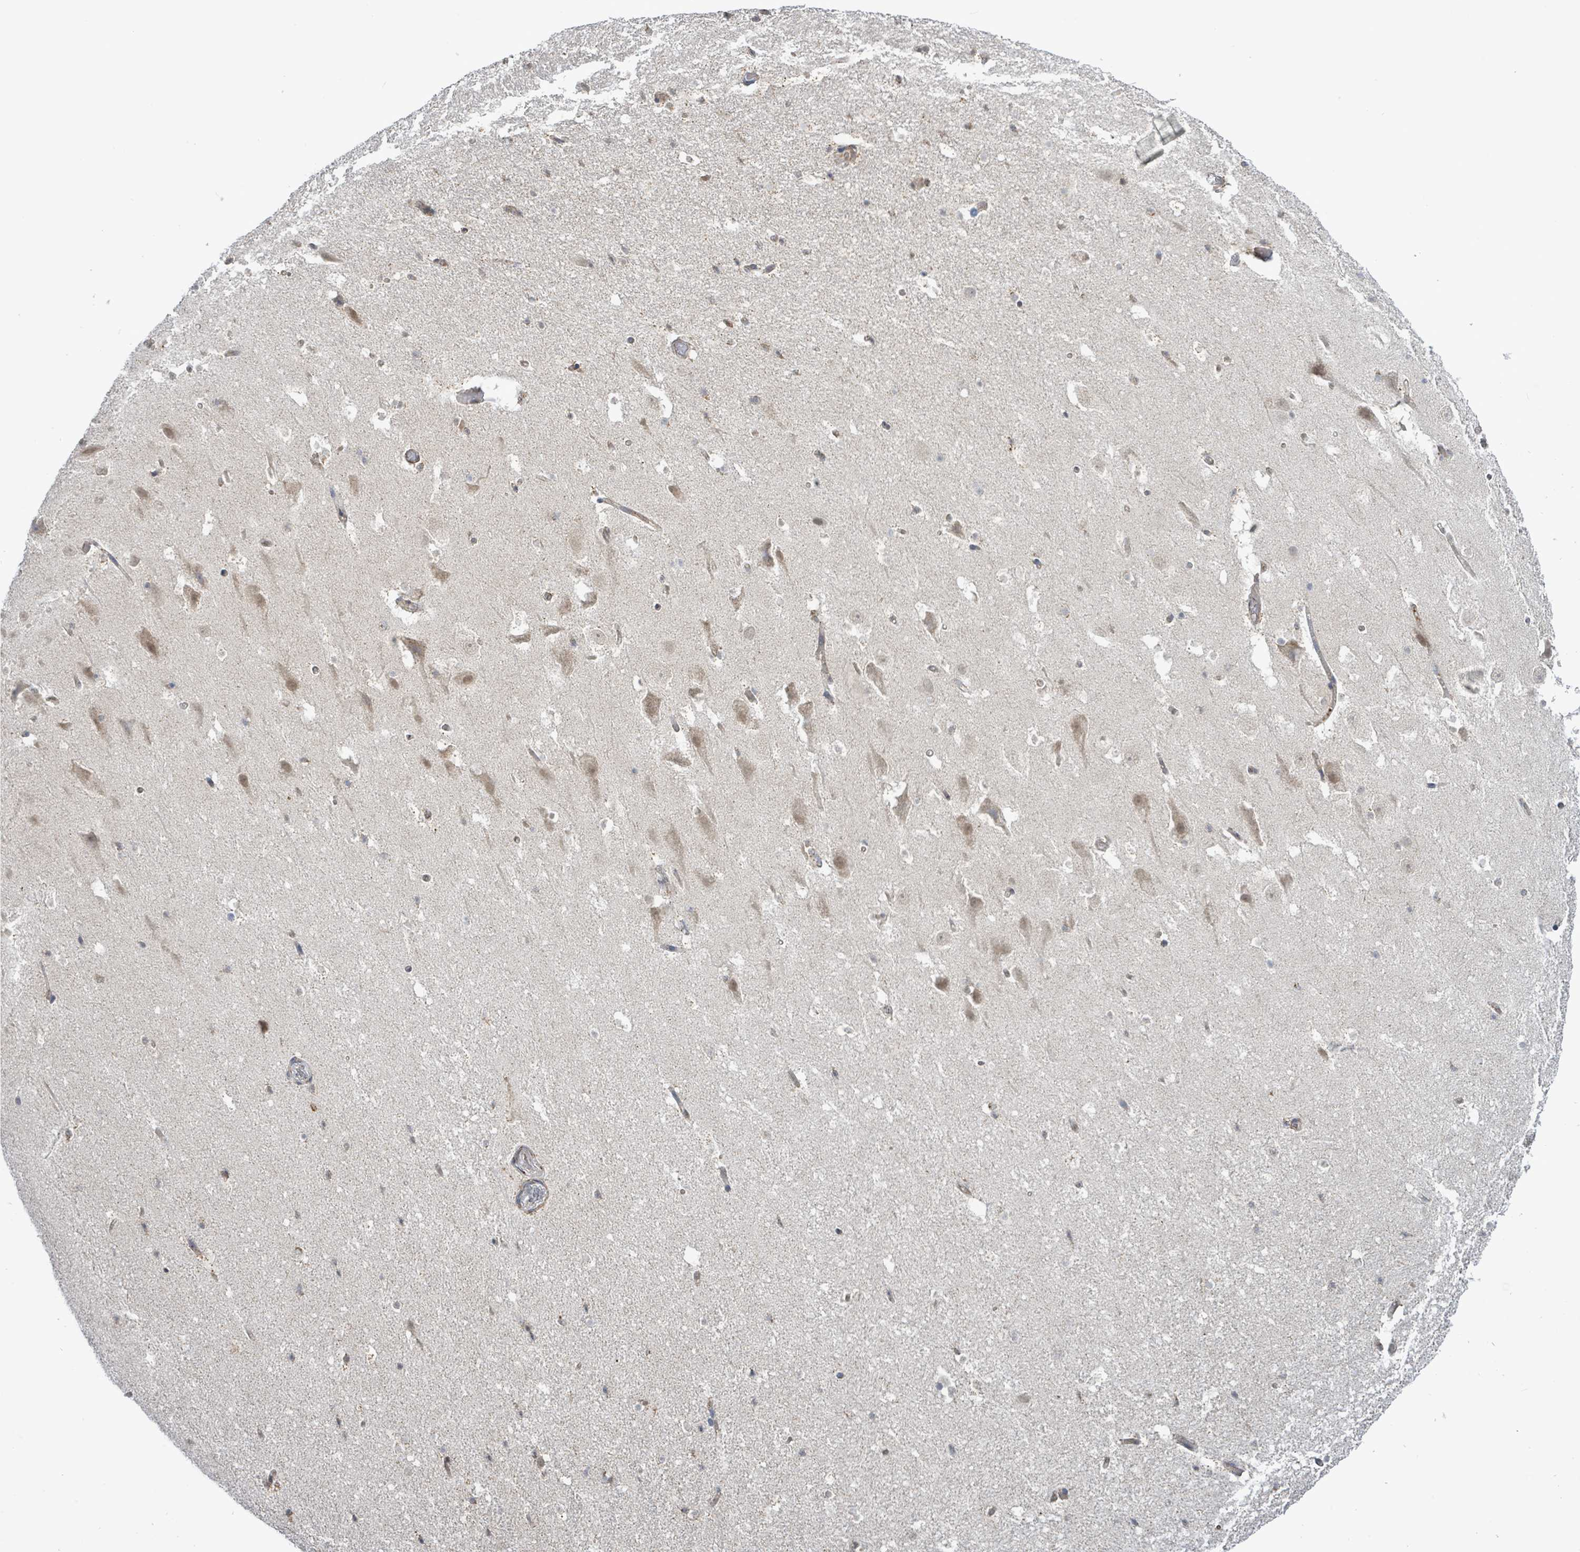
{"staining": {"intensity": "negative", "quantity": "none", "location": "none"}, "tissue": "hippocampus", "cell_type": "Glial cells", "image_type": "normal", "snomed": [{"axis": "morphology", "description": "Normal tissue, NOS"}, {"axis": "topography", "description": "Hippocampus"}], "caption": "Immunohistochemistry photomicrograph of unremarkable human hippocampus stained for a protein (brown), which shows no positivity in glial cells.", "gene": "COQ10B", "patient": {"sex": "male", "age": 37}}